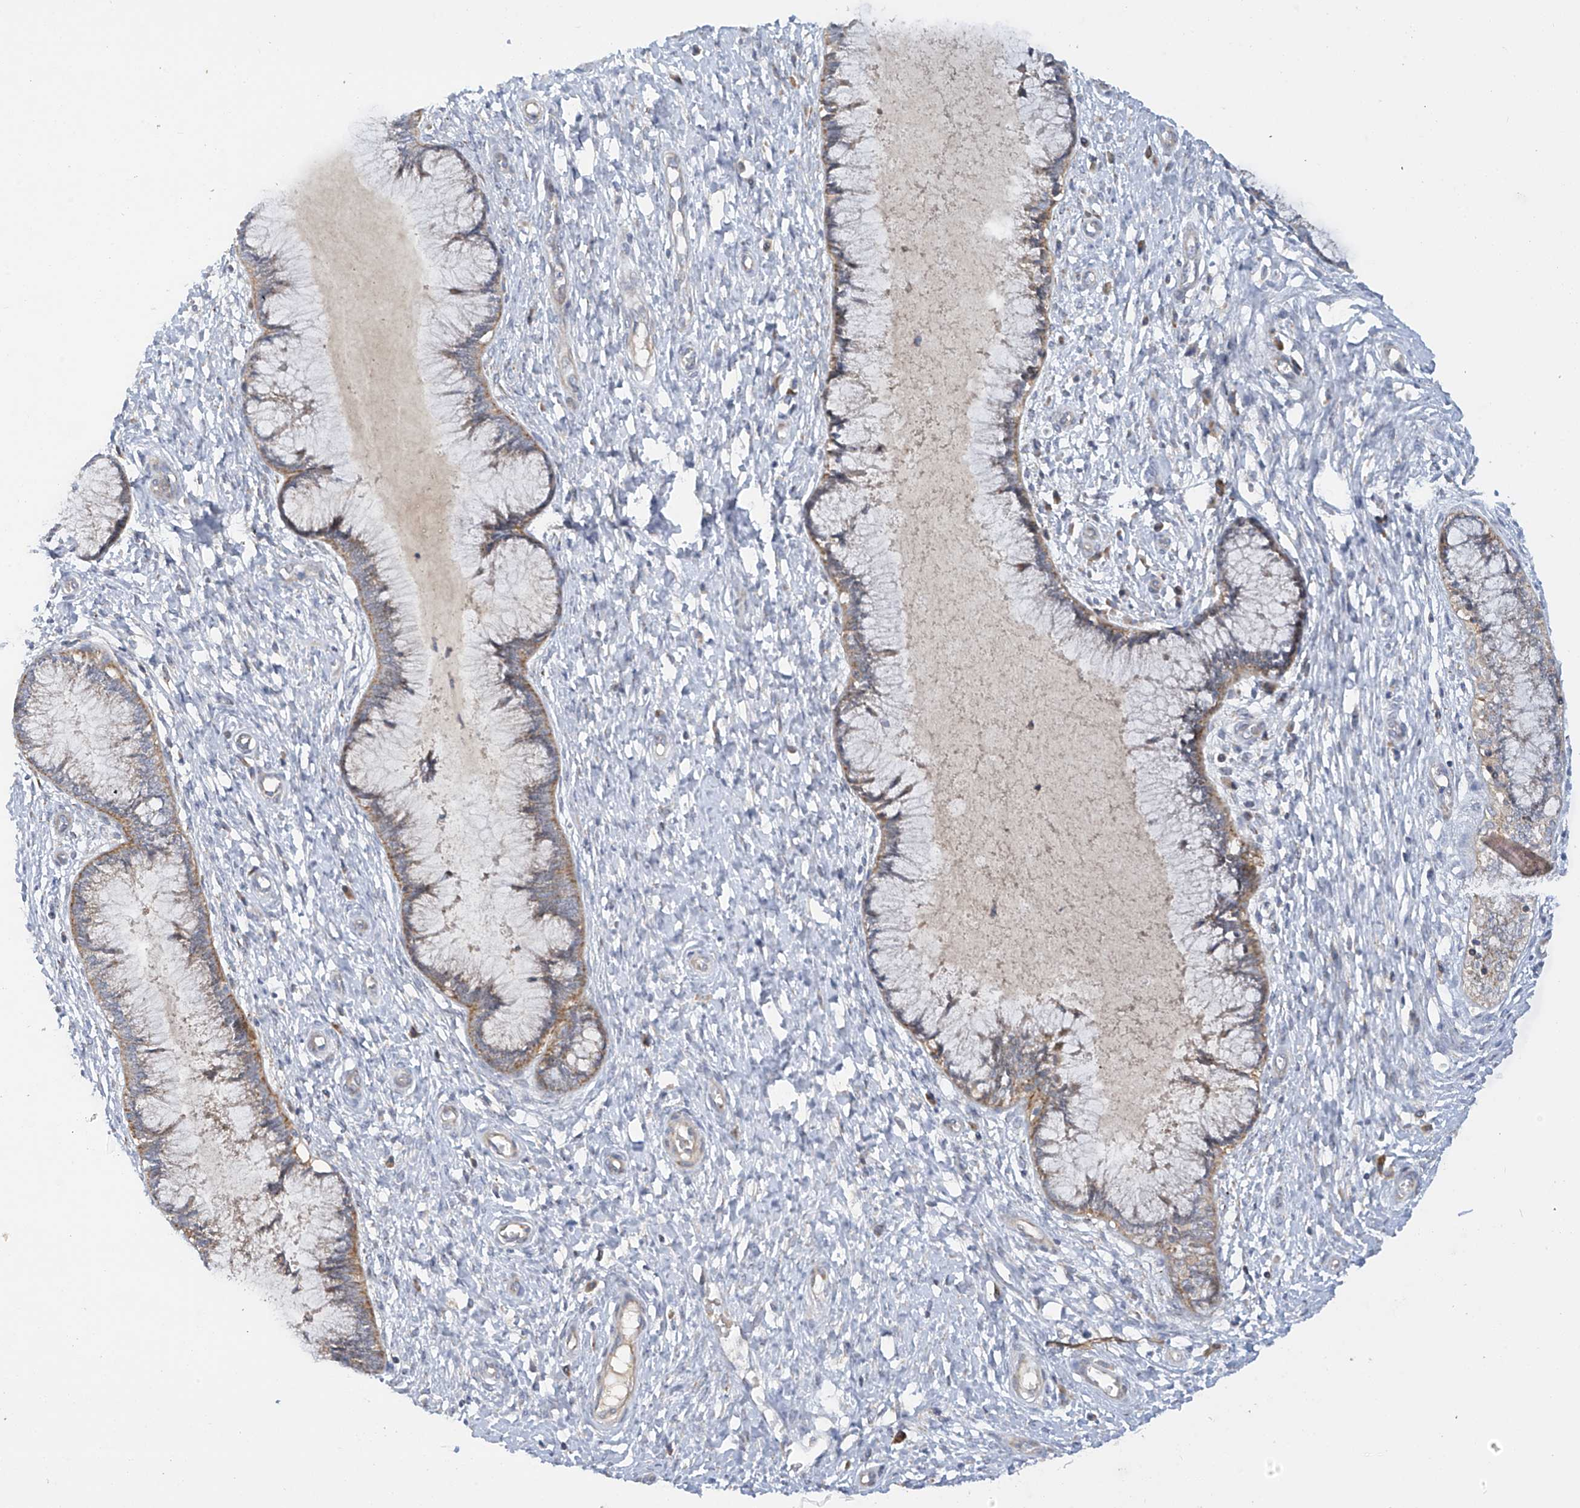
{"staining": {"intensity": "weak", "quantity": ">75%", "location": "cytoplasmic/membranous"}, "tissue": "cervix", "cell_type": "Glandular cells", "image_type": "normal", "snomed": [{"axis": "morphology", "description": "Normal tissue, NOS"}, {"axis": "topography", "description": "Cervix"}], "caption": "Glandular cells show low levels of weak cytoplasmic/membranous positivity in approximately >75% of cells in benign cervix.", "gene": "METTL18", "patient": {"sex": "female", "age": 55}}